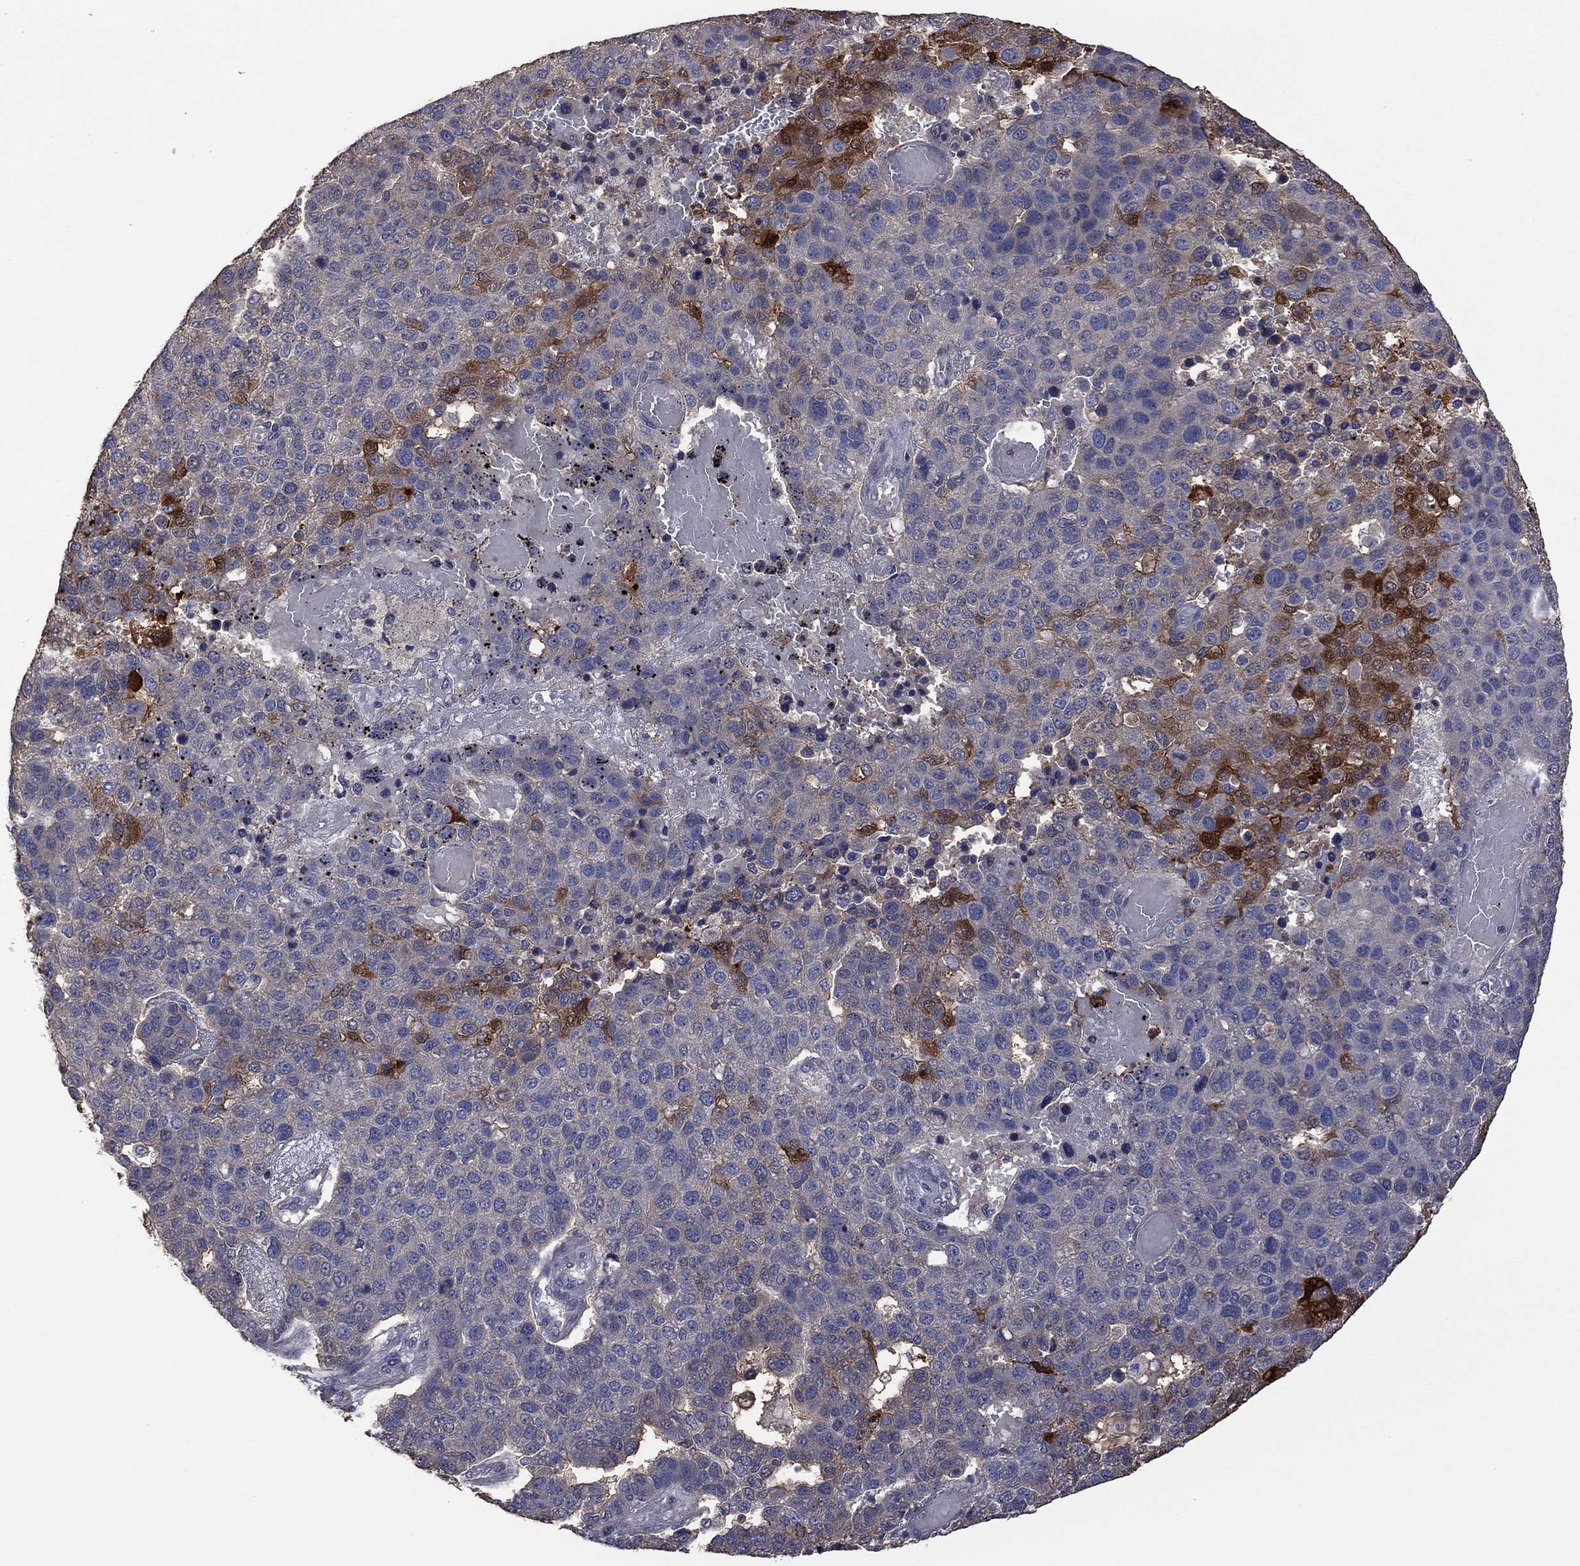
{"staining": {"intensity": "strong", "quantity": "<25%", "location": "cytoplasmic/membranous"}, "tissue": "pancreatic cancer", "cell_type": "Tumor cells", "image_type": "cancer", "snomed": [{"axis": "morphology", "description": "Adenocarcinoma, NOS"}, {"axis": "topography", "description": "Pancreas"}], "caption": "Protein expression by immunohistochemistry (IHC) displays strong cytoplasmic/membranous expression in approximately <25% of tumor cells in pancreatic adenocarcinoma. The protein is stained brown, and the nuclei are stained in blue (DAB (3,3'-diaminobenzidine) IHC with brightfield microscopy, high magnification).", "gene": "TSNARE1", "patient": {"sex": "female", "age": 61}}